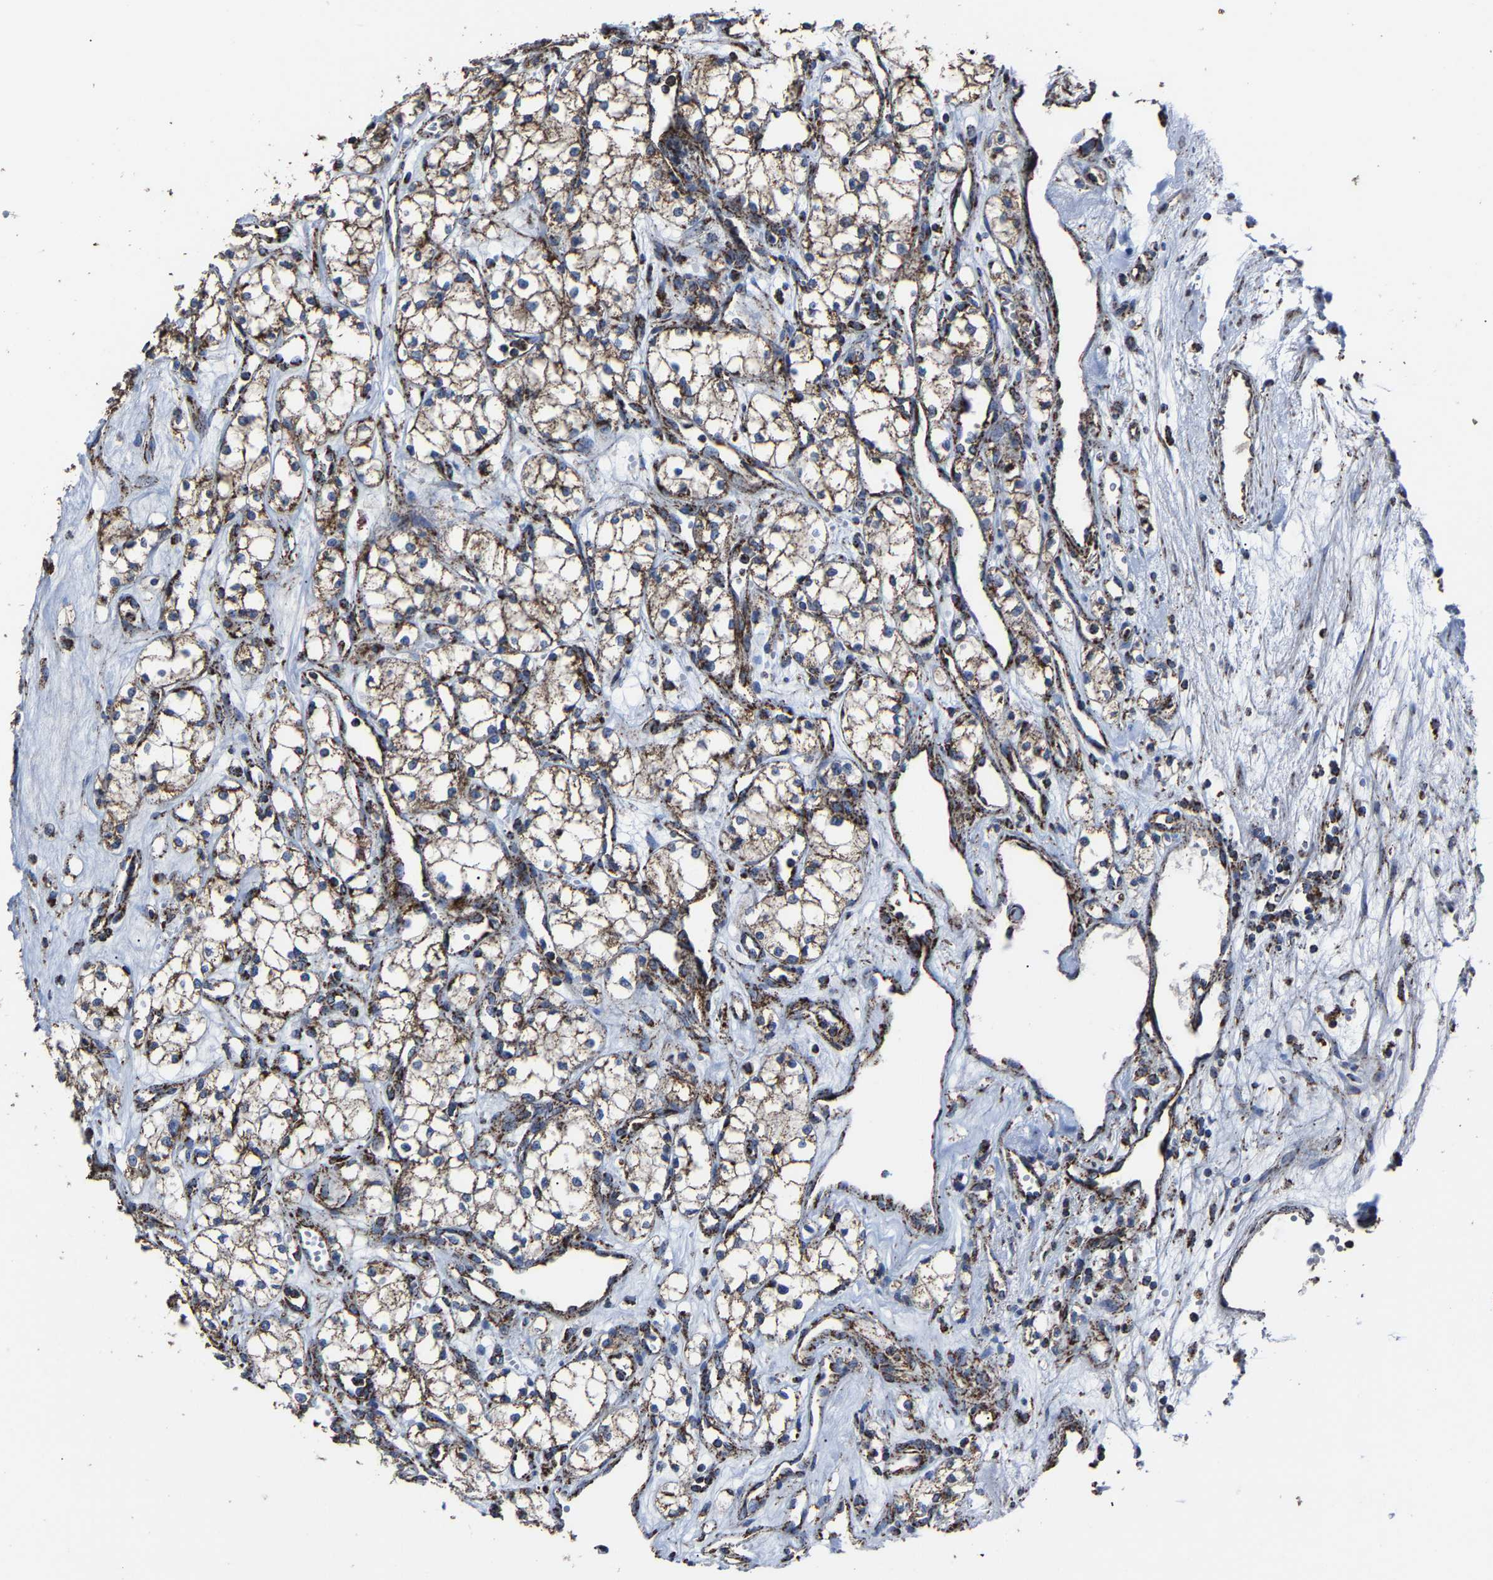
{"staining": {"intensity": "weak", "quantity": ">75%", "location": "cytoplasmic/membranous"}, "tissue": "renal cancer", "cell_type": "Tumor cells", "image_type": "cancer", "snomed": [{"axis": "morphology", "description": "Adenocarcinoma, NOS"}, {"axis": "topography", "description": "Kidney"}], "caption": "High-magnification brightfield microscopy of adenocarcinoma (renal) stained with DAB (3,3'-diaminobenzidine) (brown) and counterstained with hematoxylin (blue). tumor cells exhibit weak cytoplasmic/membranous expression is identified in approximately>75% of cells.", "gene": "NDUFV3", "patient": {"sex": "male", "age": 59}}